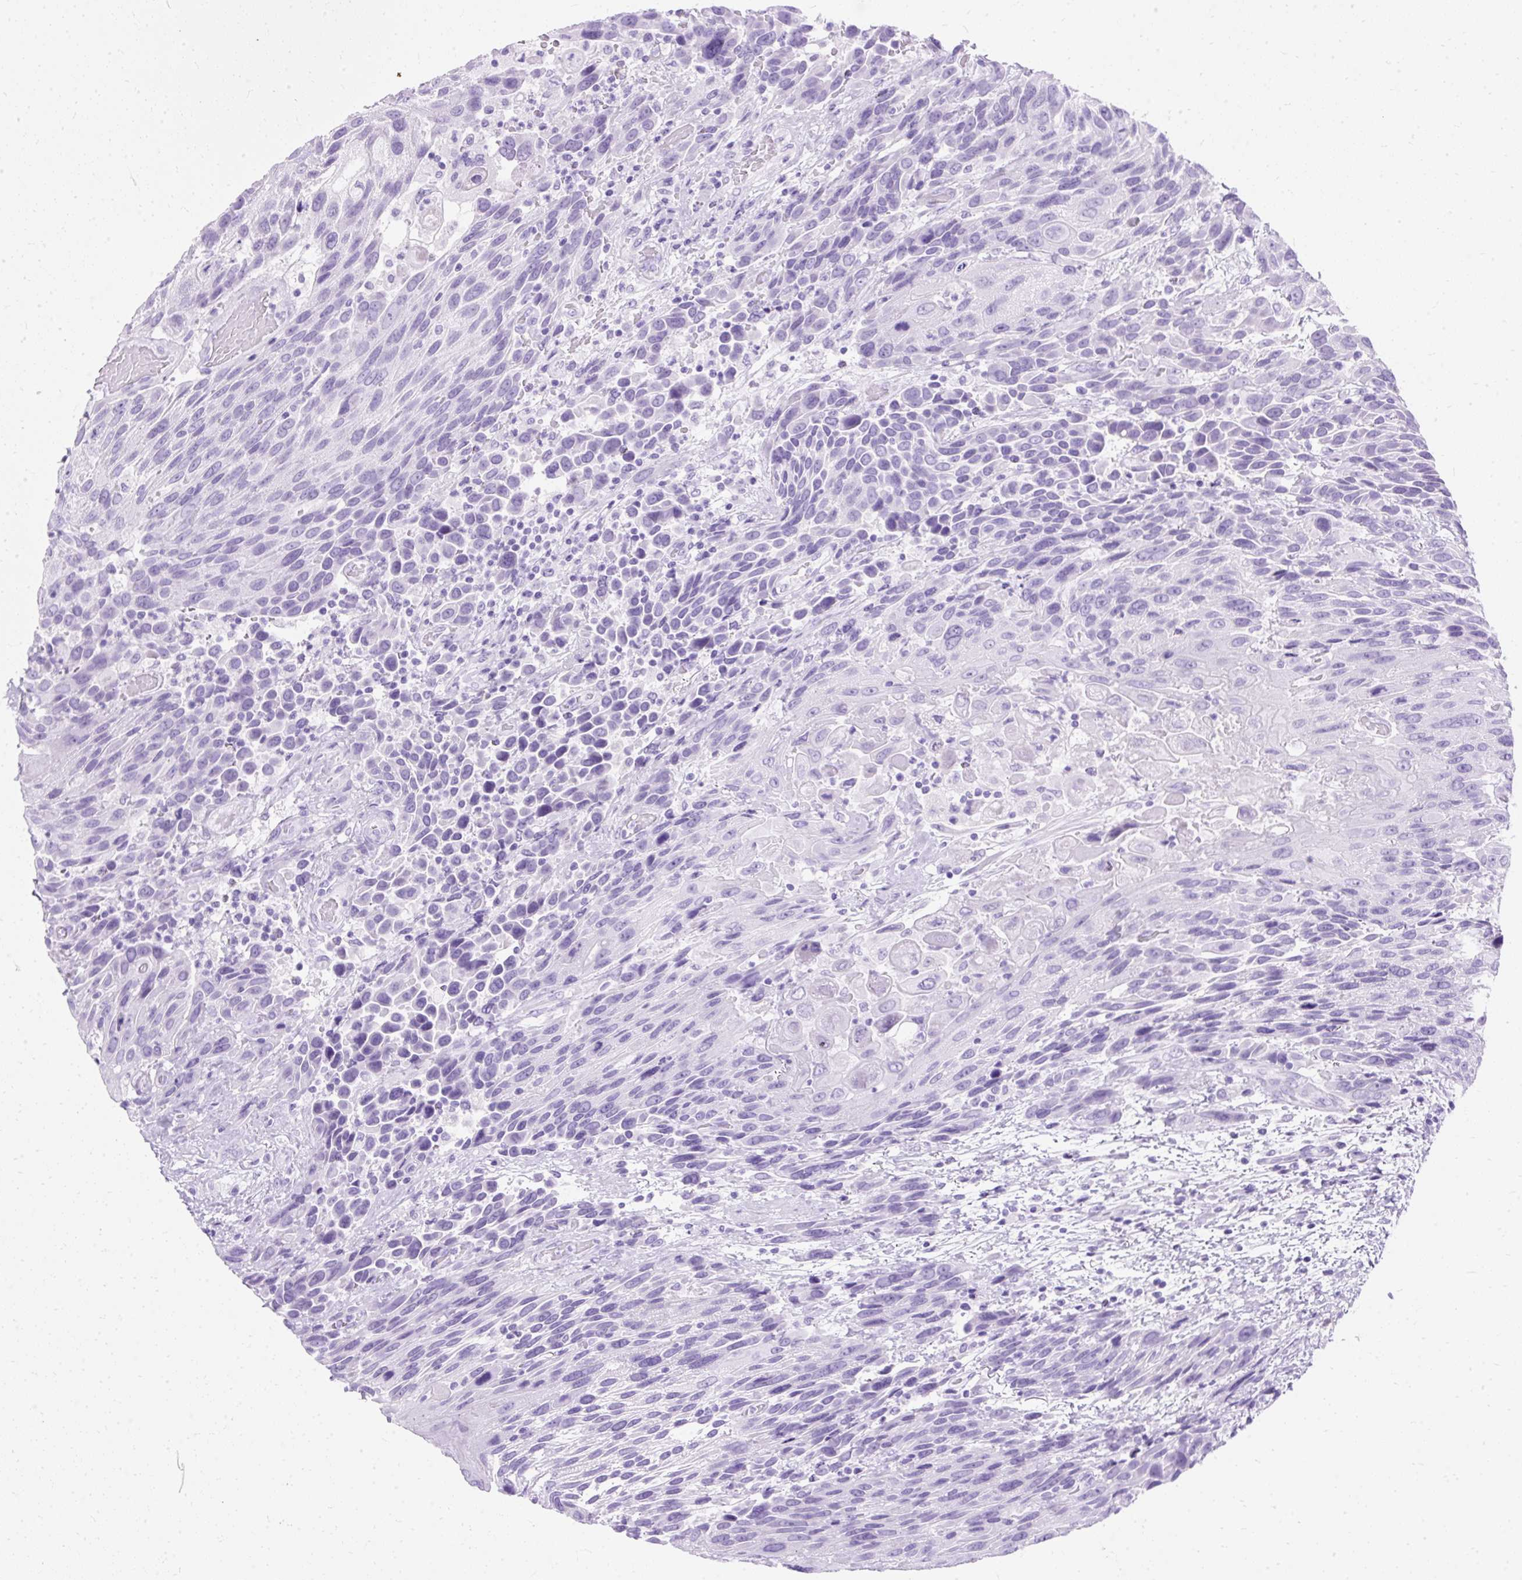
{"staining": {"intensity": "negative", "quantity": "none", "location": "none"}, "tissue": "urothelial cancer", "cell_type": "Tumor cells", "image_type": "cancer", "snomed": [{"axis": "morphology", "description": "Urothelial carcinoma, High grade"}, {"axis": "topography", "description": "Urinary bladder"}], "caption": "Photomicrograph shows no protein positivity in tumor cells of urothelial cancer tissue.", "gene": "PVALB", "patient": {"sex": "female", "age": 70}}